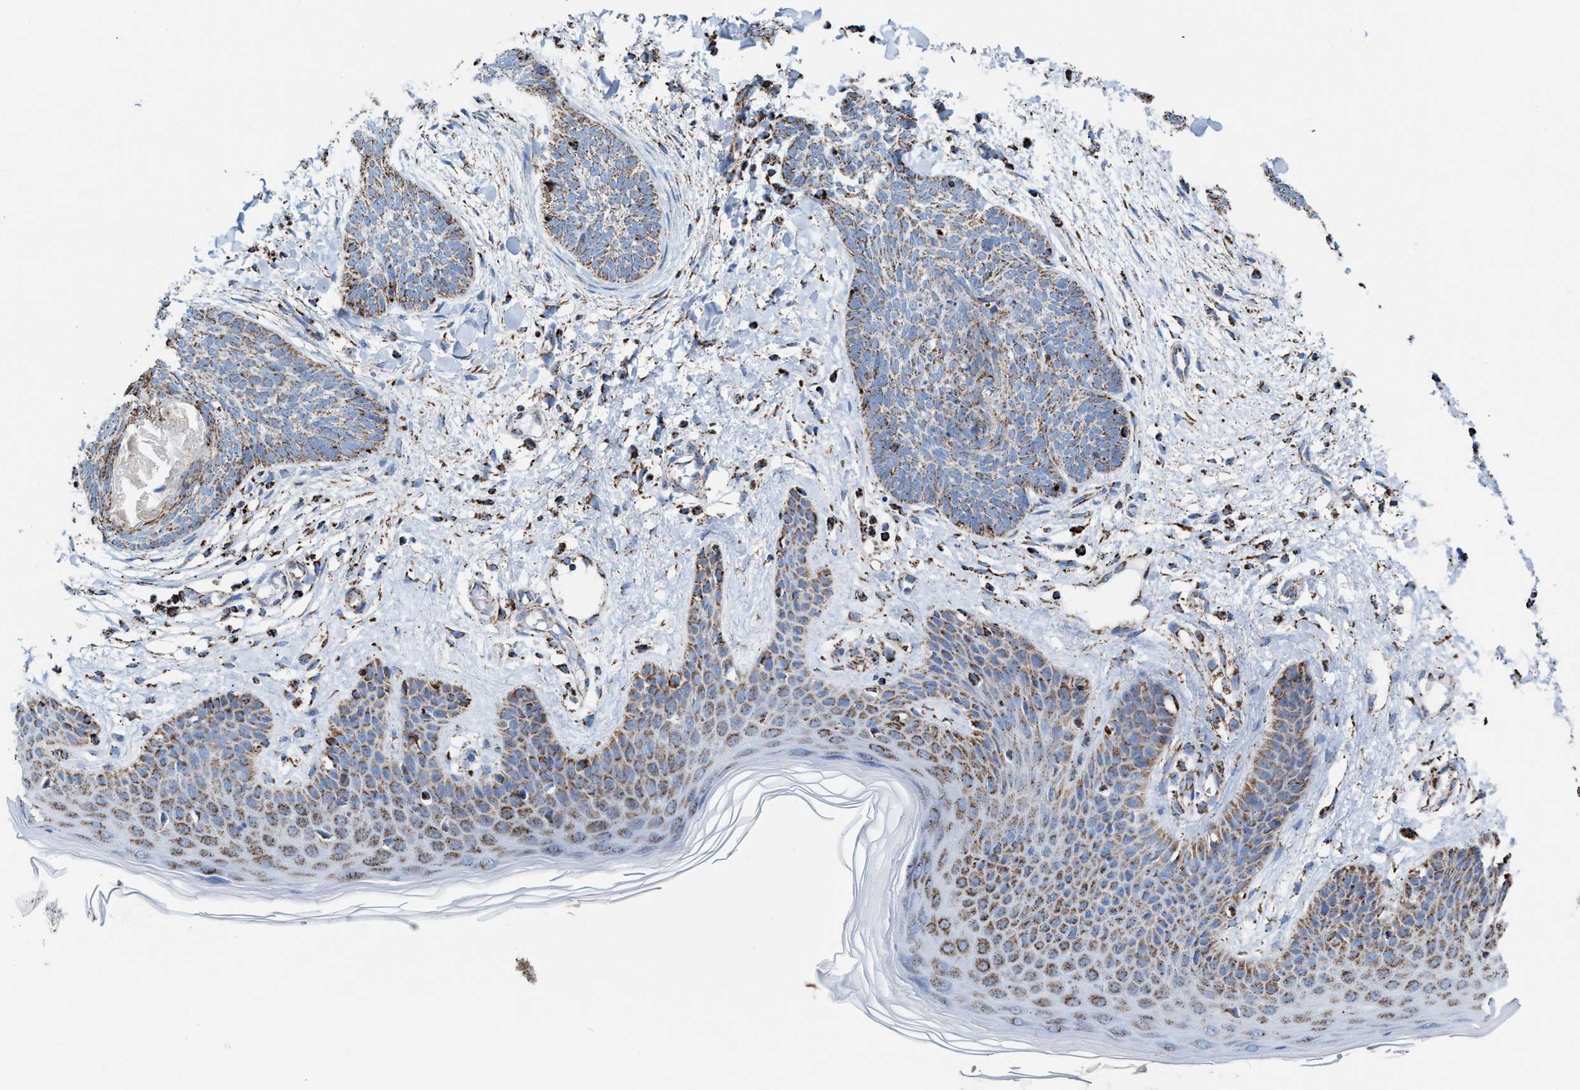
{"staining": {"intensity": "weak", "quantity": "25%-75%", "location": "cytoplasmic/membranous"}, "tissue": "skin cancer", "cell_type": "Tumor cells", "image_type": "cancer", "snomed": [{"axis": "morphology", "description": "Basal cell carcinoma"}, {"axis": "topography", "description": "Skin"}], "caption": "DAB (3,3'-diaminobenzidine) immunohistochemical staining of human skin cancer exhibits weak cytoplasmic/membranous protein expression in approximately 25%-75% of tumor cells.", "gene": "ECHS1", "patient": {"sex": "female", "age": 59}}